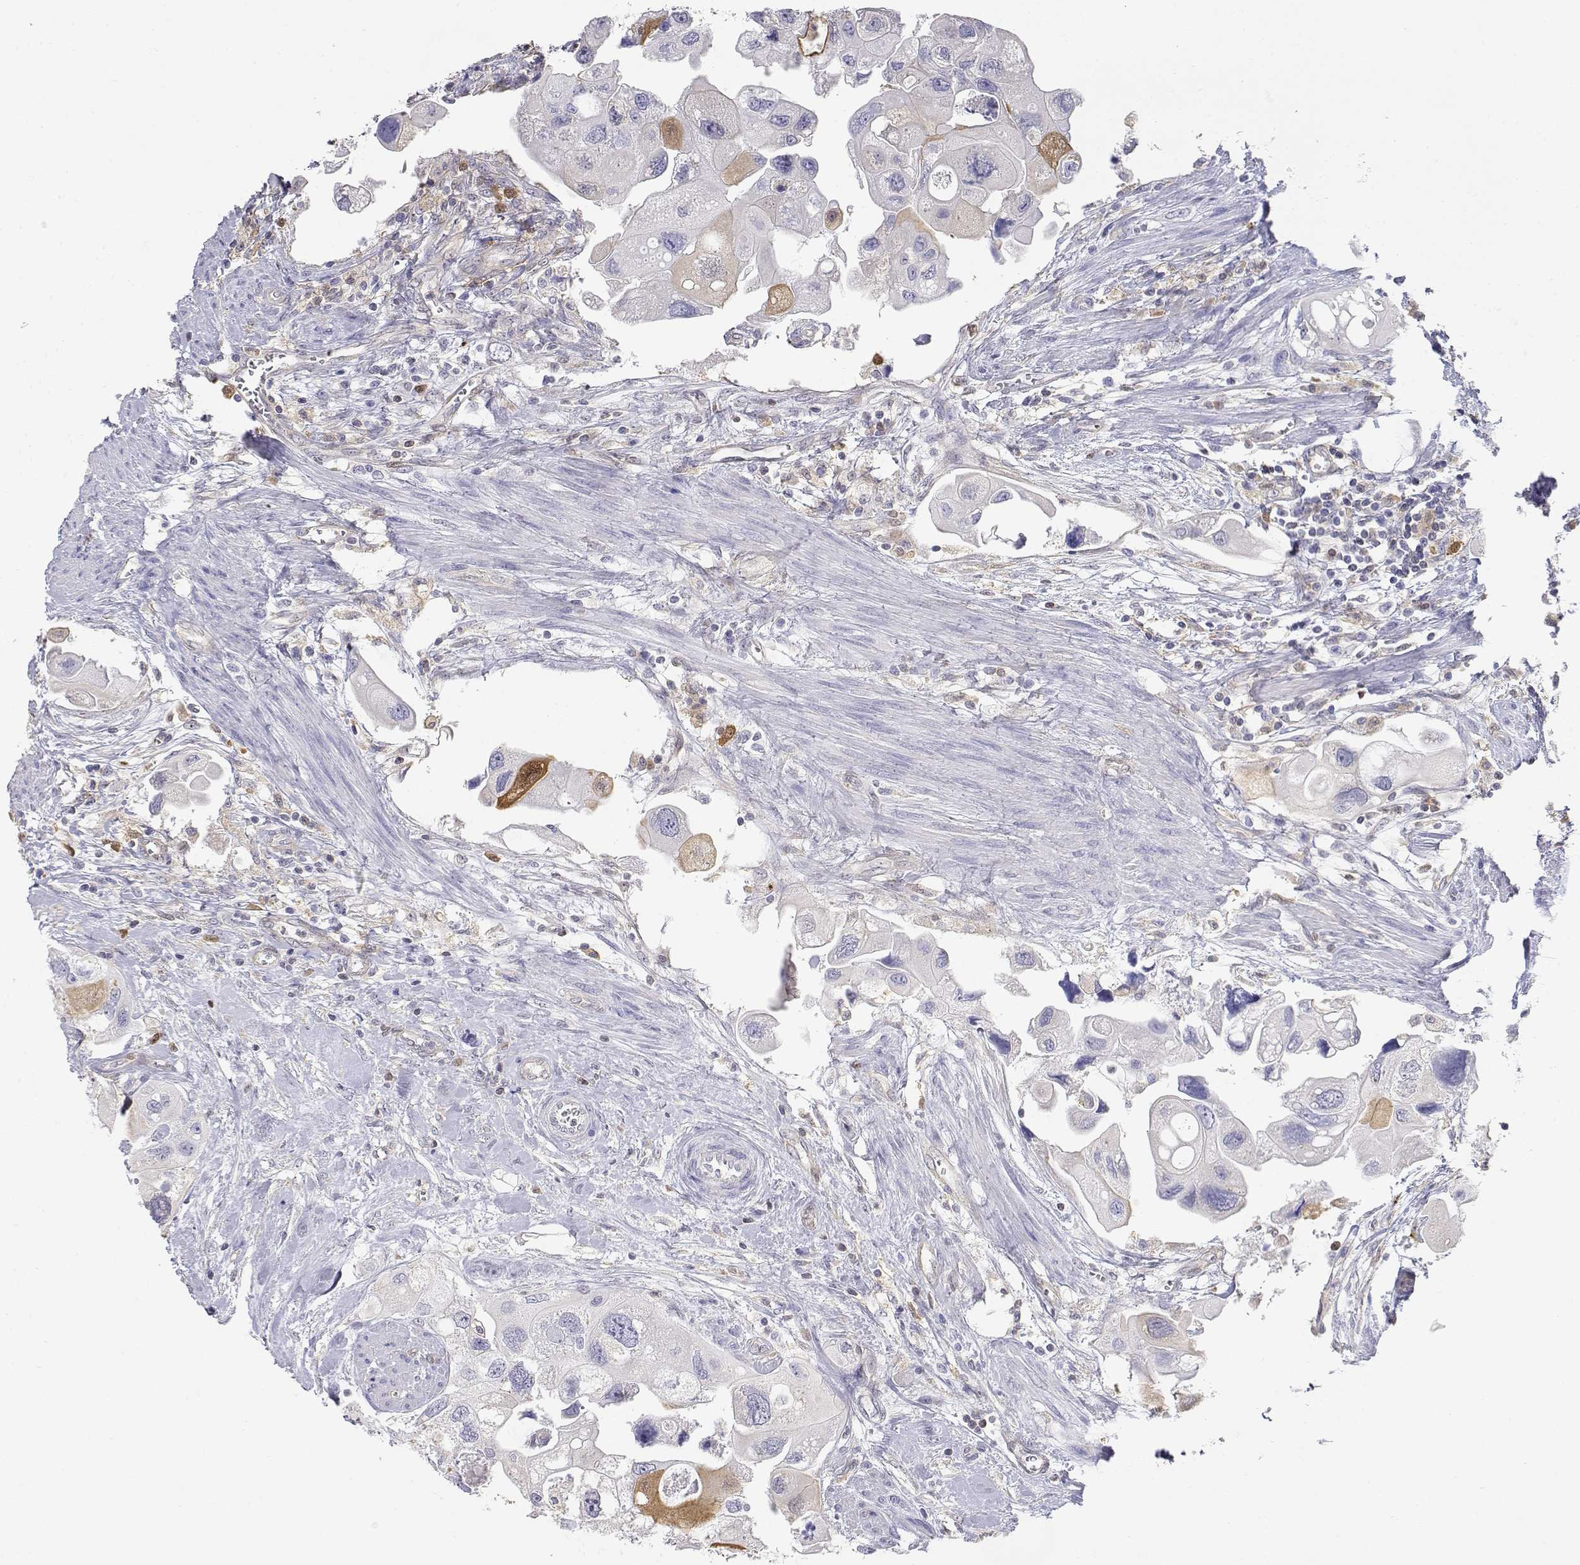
{"staining": {"intensity": "negative", "quantity": "none", "location": "none"}, "tissue": "urothelial cancer", "cell_type": "Tumor cells", "image_type": "cancer", "snomed": [{"axis": "morphology", "description": "Urothelial carcinoma, High grade"}, {"axis": "topography", "description": "Urinary bladder"}], "caption": "A micrograph of human high-grade urothelial carcinoma is negative for staining in tumor cells.", "gene": "ADA", "patient": {"sex": "male", "age": 59}}